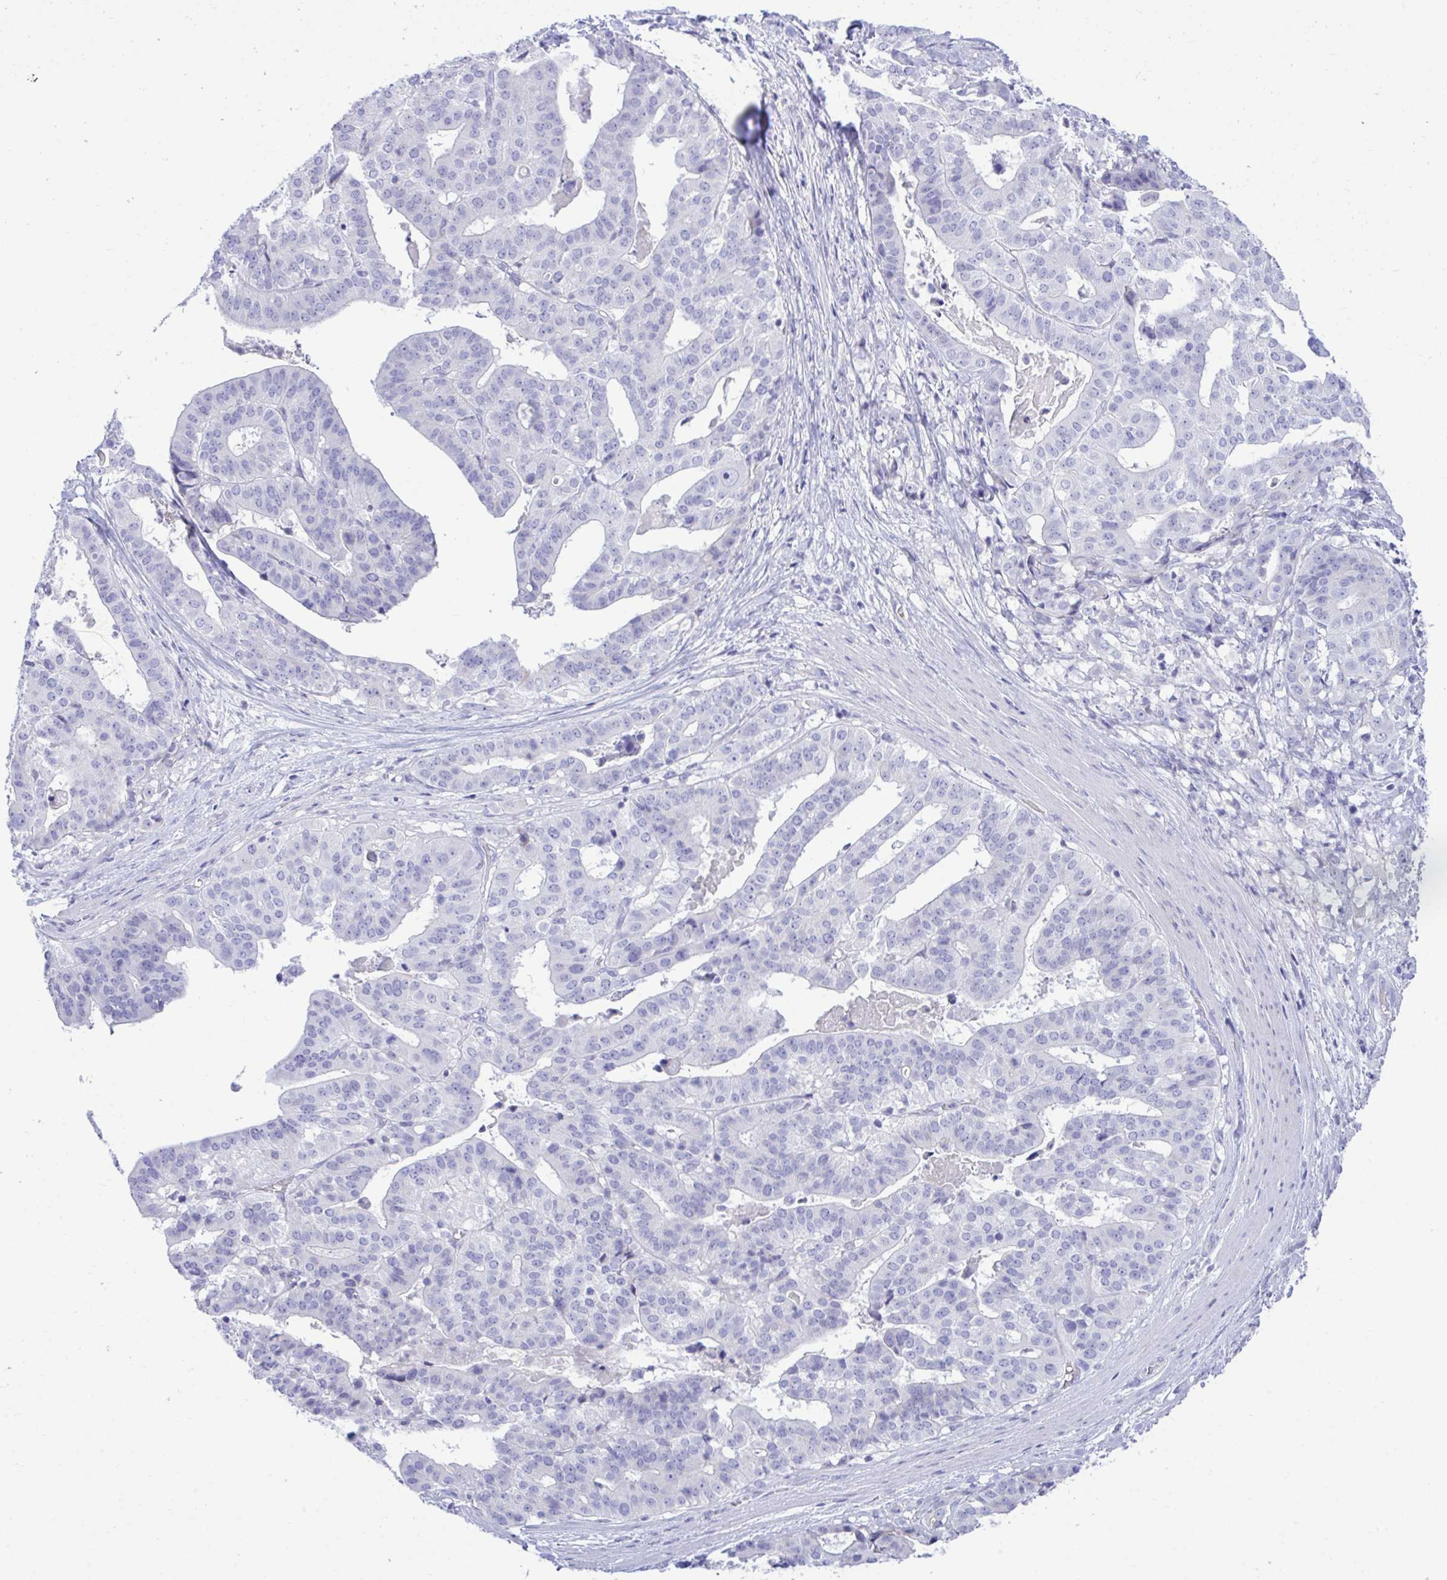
{"staining": {"intensity": "negative", "quantity": "none", "location": "none"}, "tissue": "stomach cancer", "cell_type": "Tumor cells", "image_type": "cancer", "snomed": [{"axis": "morphology", "description": "Adenocarcinoma, NOS"}, {"axis": "topography", "description": "Stomach"}], "caption": "Photomicrograph shows no protein staining in tumor cells of stomach cancer tissue.", "gene": "PLEKHH1", "patient": {"sex": "male", "age": 48}}